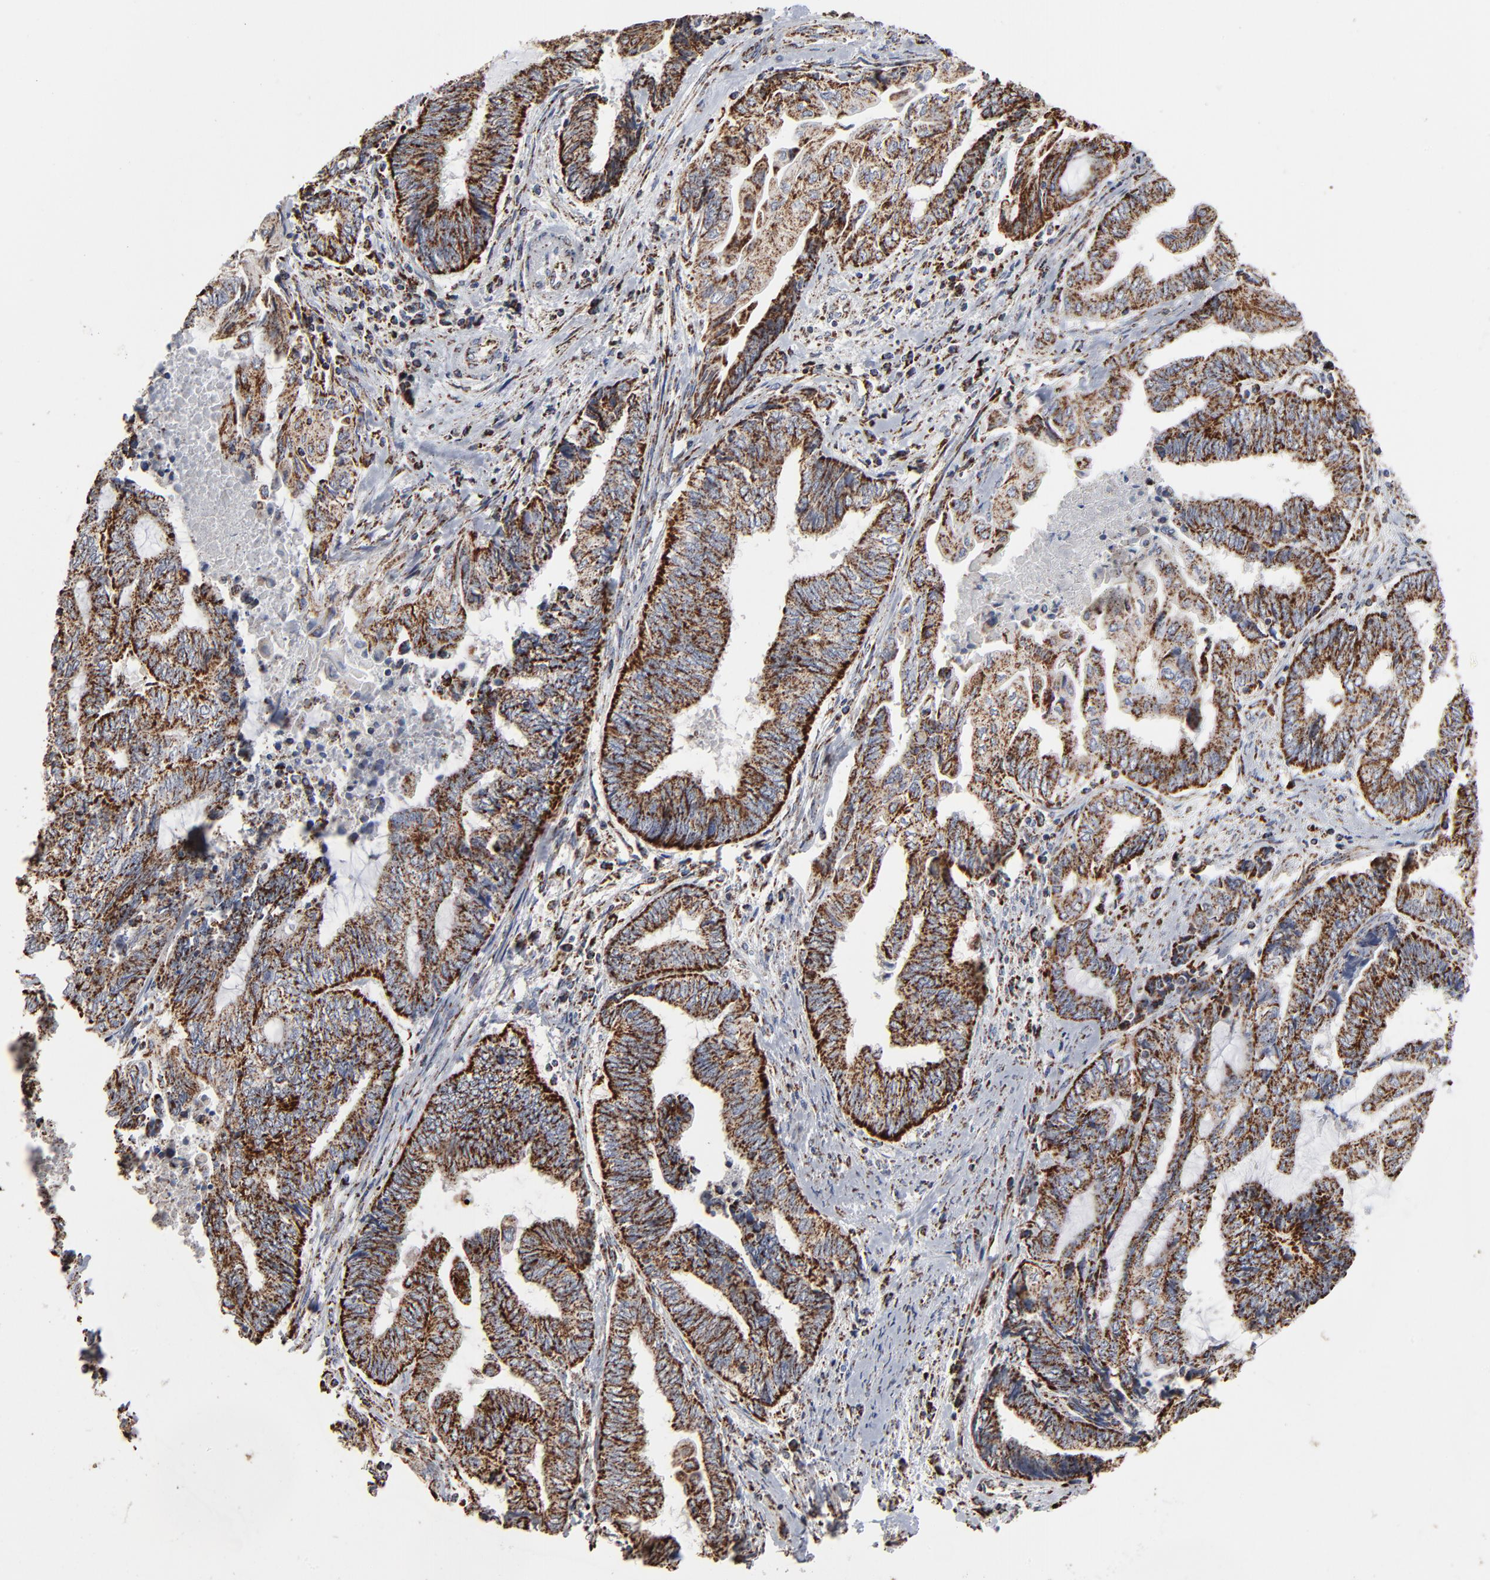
{"staining": {"intensity": "strong", "quantity": ">75%", "location": "cytoplasmic/membranous"}, "tissue": "endometrial cancer", "cell_type": "Tumor cells", "image_type": "cancer", "snomed": [{"axis": "morphology", "description": "Adenocarcinoma, NOS"}, {"axis": "topography", "description": "Uterus"}, {"axis": "topography", "description": "Endometrium"}], "caption": "A brown stain labels strong cytoplasmic/membranous expression of a protein in human adenocarcinoma (endometrial) tumor cells.", "gene": "UQCRC1", "patient": {"sex": "female", "age": 70}}